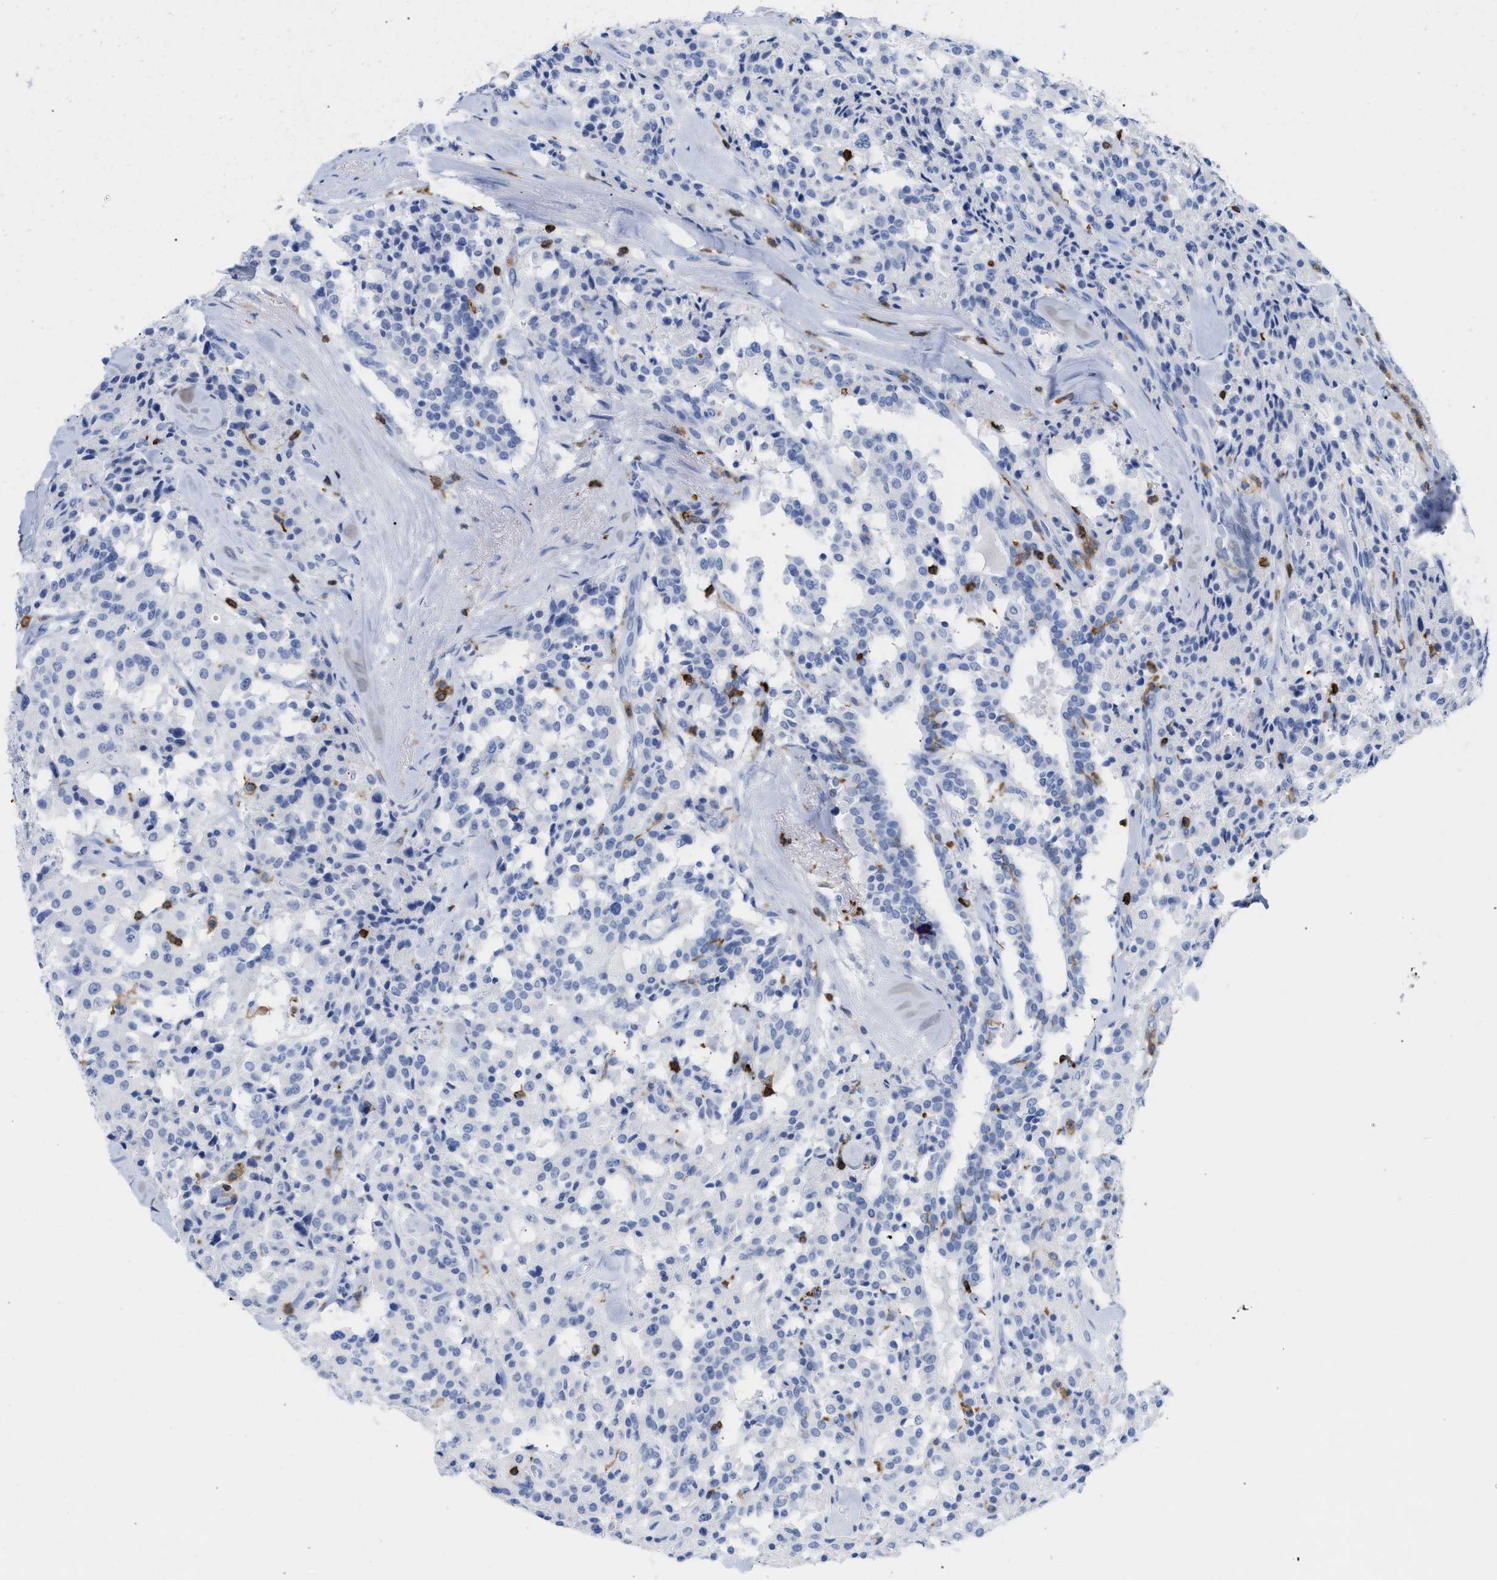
{"staining": {"intensity": "negative", "quantity": "none", "location": "none"}, "tissue": "carcinoid", "cell_type": "Tumor cells", "image_type": "cancer", "snomed": [{"axis": "morphology", "description": "Carcinoid, malignant, NOS"}, {"axis": "topography", "description": "Lung"}], "caption": "Immunohistochemistry (IHC) histopathology image of neoplastic tissue: malignant carcinoid stained with DAB (3,3'-diaminobenzidine) demonstrates no significant protein staining in tumor cells.", "gene": "LCP1", "patient": {"sex": "male", "age": 30}}